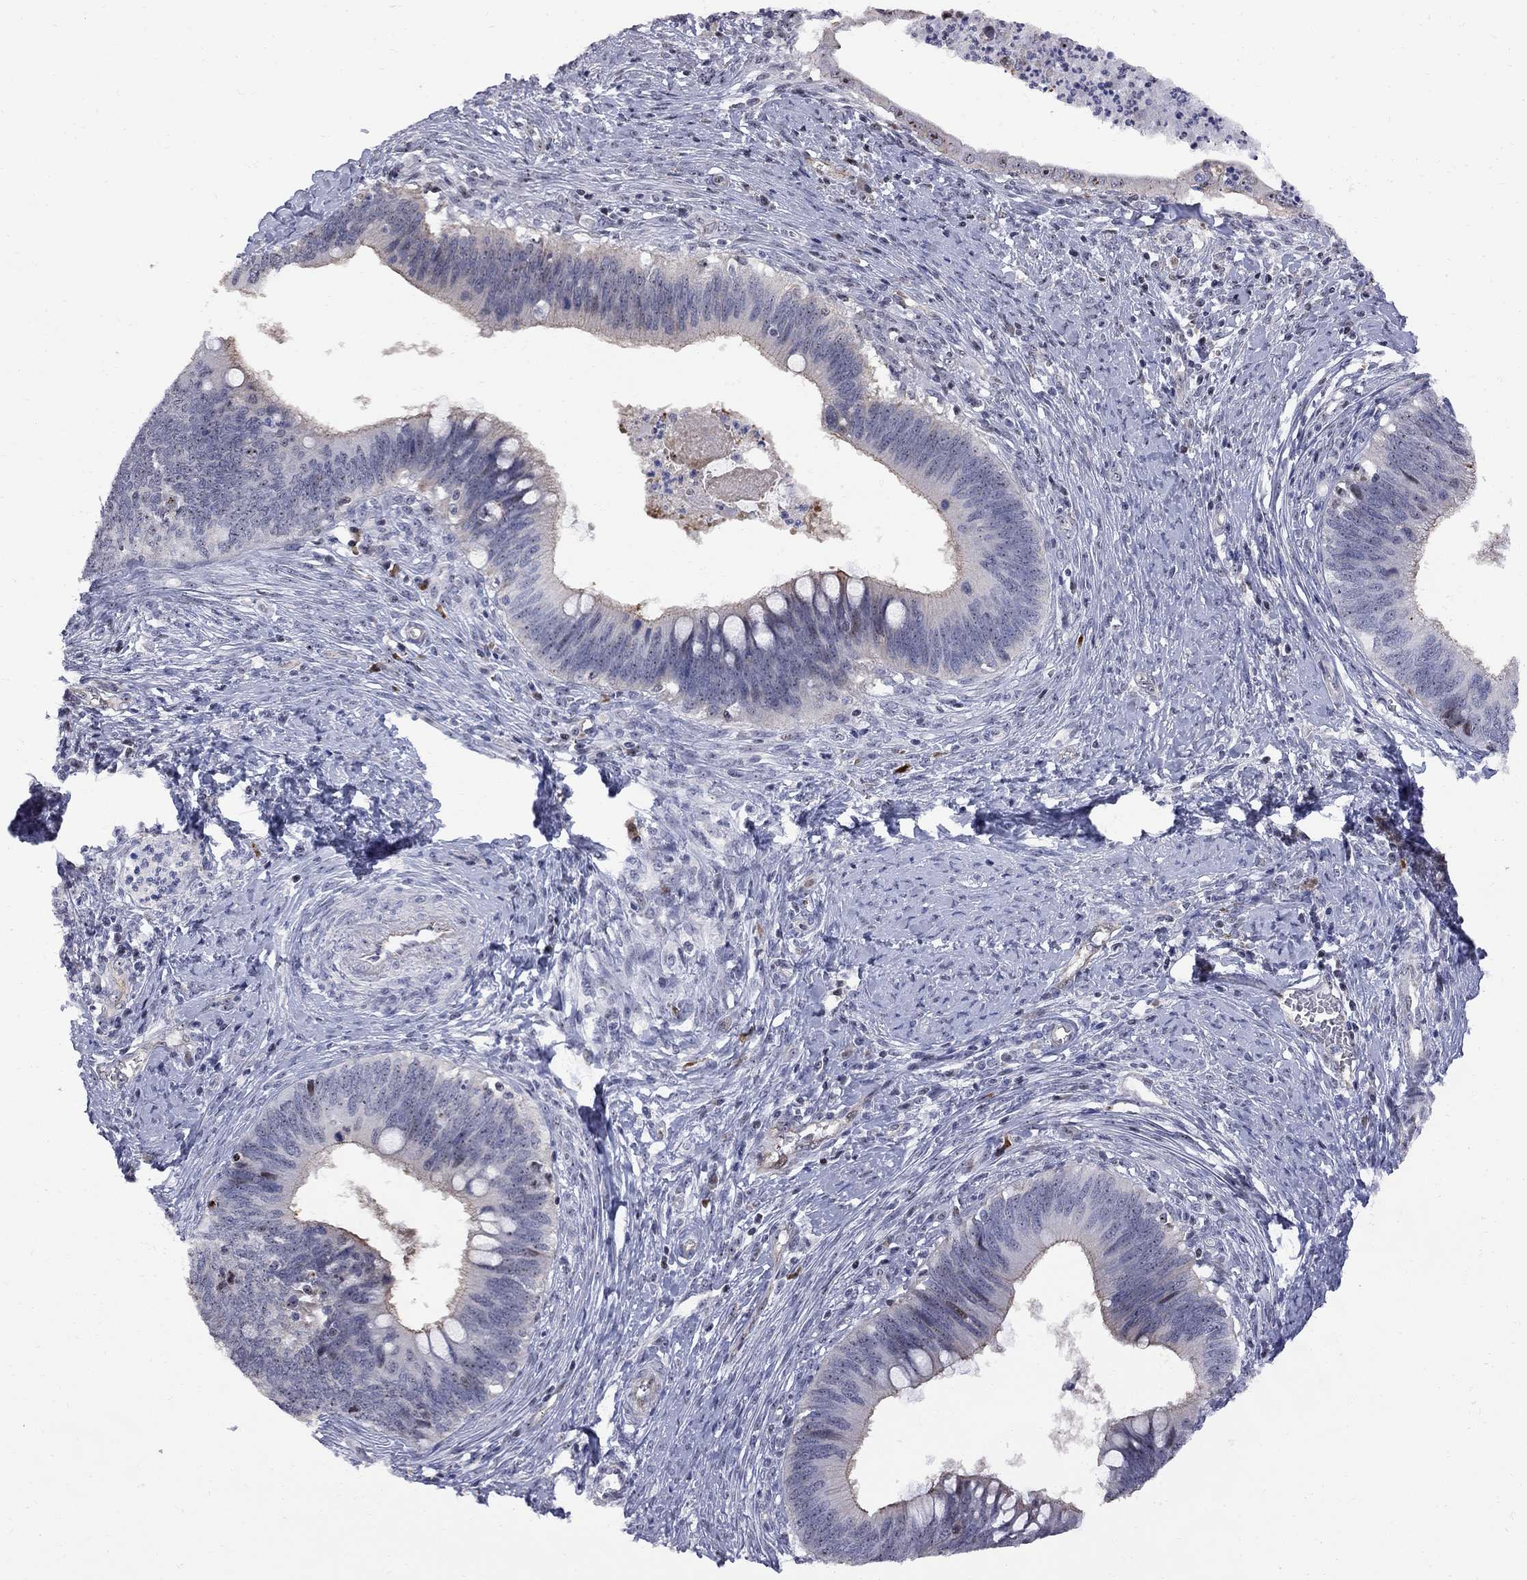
{"staining": {"intensity": "moderate", "quantity": "25%-75%", "location": "cytoplasmic/membranous"}, "tissue": "cervical cancer", "cell_type": "Tumor cells", "image_type": "cancer", "snomed": [{"axis": "morphology", "description": "Adenocarcinoma, NOS"}, {"axis": "topography", "description": "Cervix"}], "caption": "IHC histopathology image of cervical adenocarcinoma stained for a protein (brown), which demonstrates medium levels of moderate cytoplasmic/membranous expression in about 25%-75% of tumor cells.", "gene": "DHX33", "patient": {"sex": "female", "age": 42}}